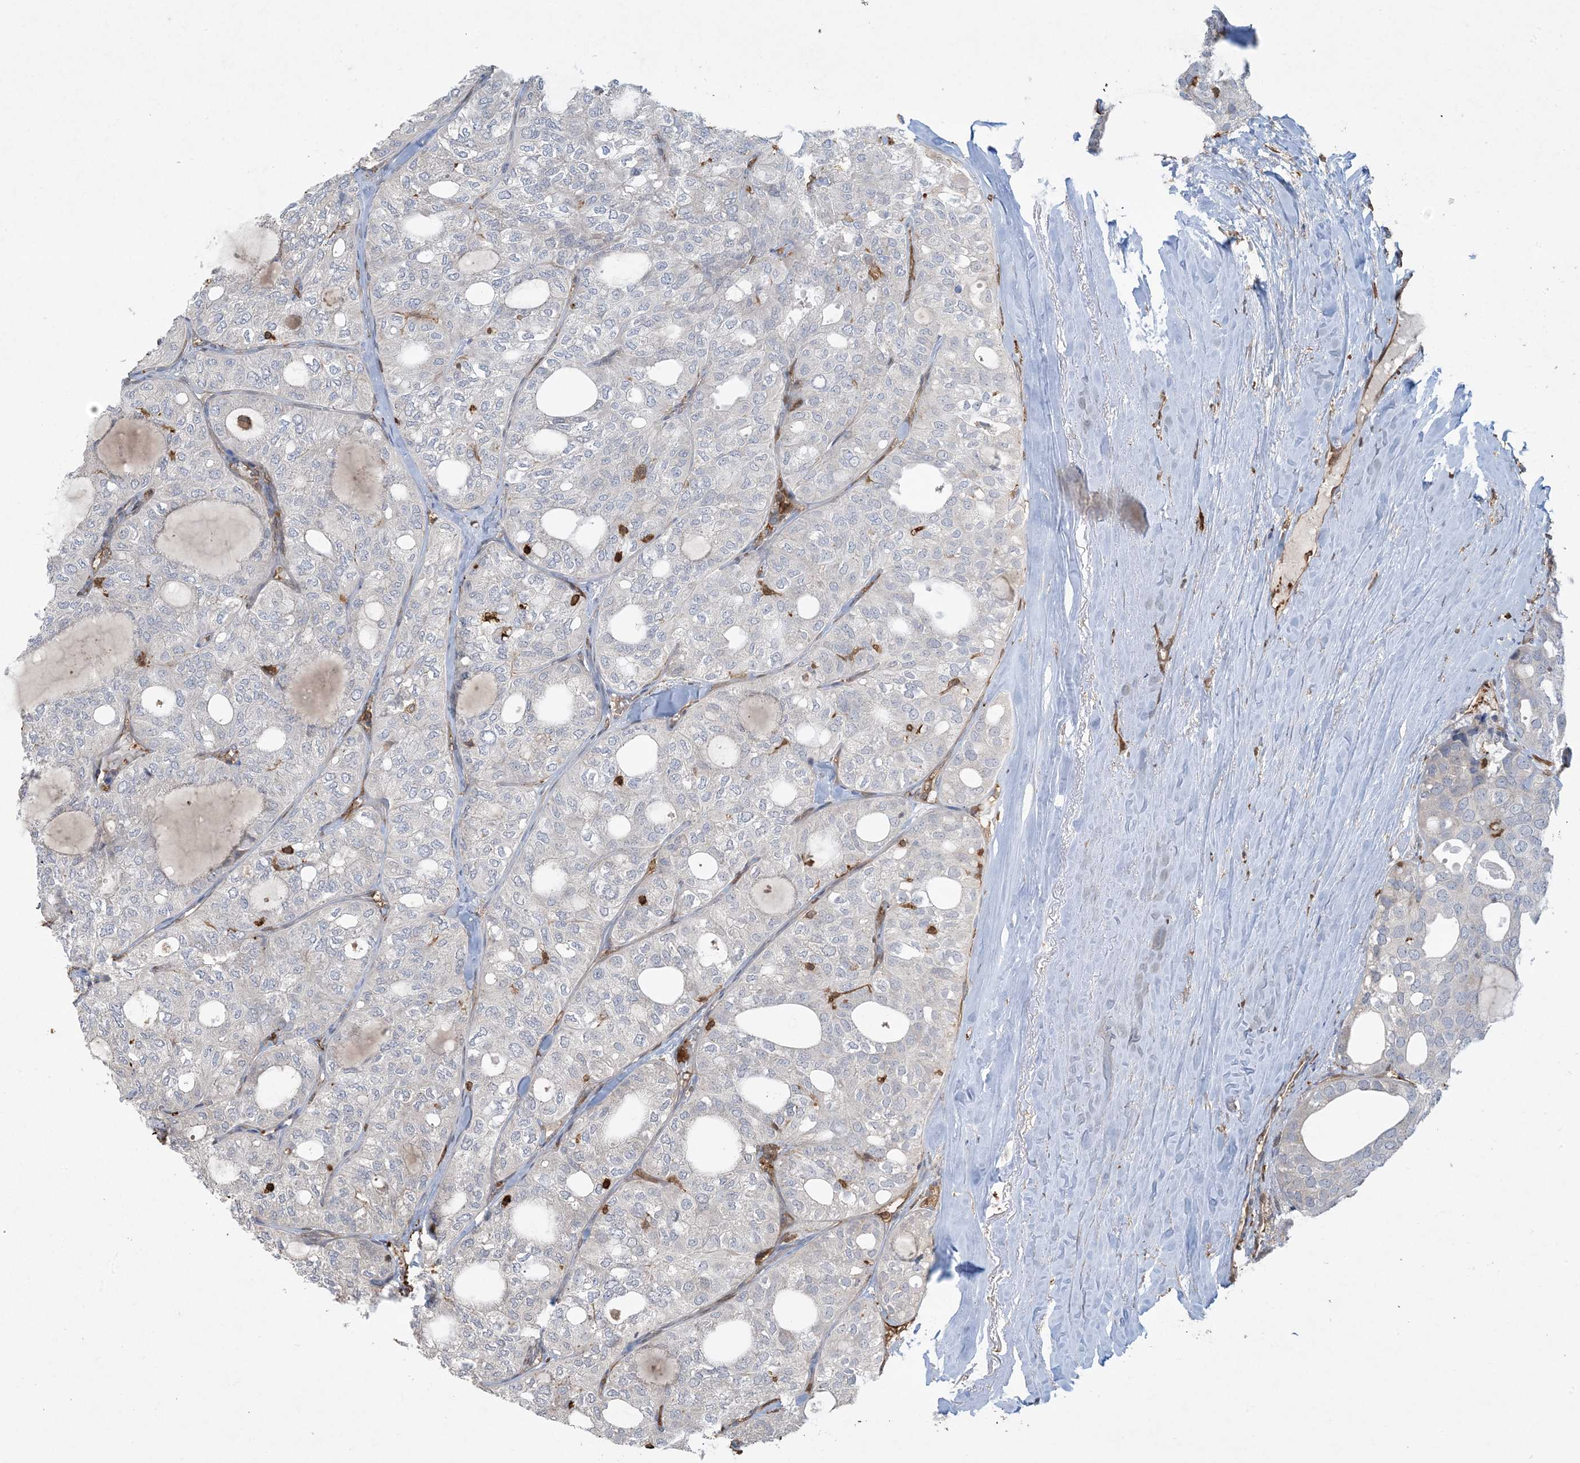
{"staining": {"intensity": "negative", "quantity": "none", "location": "none"}, "tissue": "thyroid cancer", "cell_type": "Tumor cells", "image_type": "cancer", "snomed": [{"axis": "morphology", "description": "Follicular adenoma carcinoma, NOS"}, {"axis": "topography", "description": "Thyroid gland"}], "caption": "The IHC image has no significant positivity in tumor cells of follicular adenoma carcinoma (thyroid) tissue.", "gene": "TMSB4X", "patient": {"sex": "male", "age": 75}}